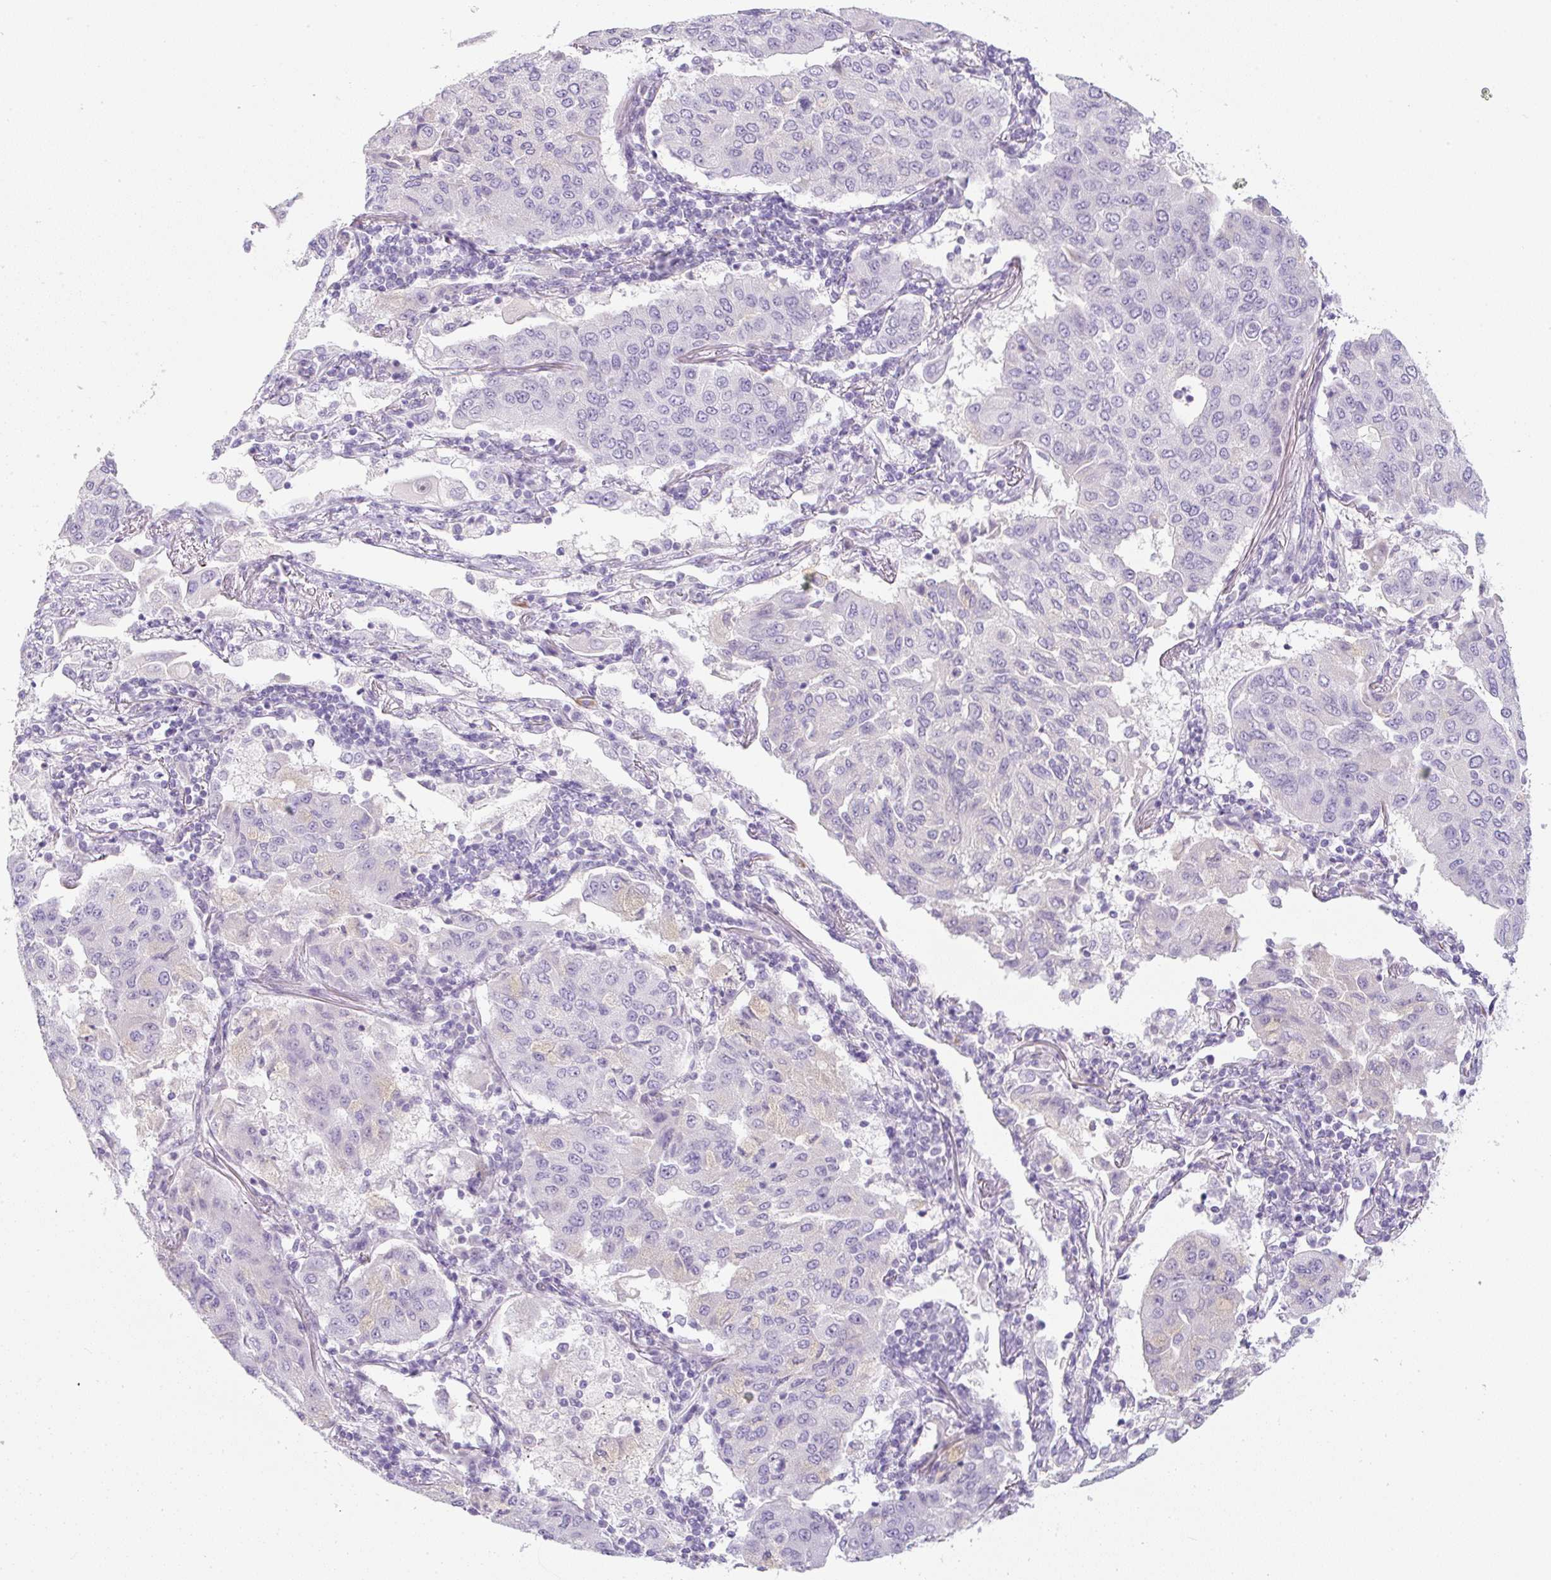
{"staining": {"intensity": "negative", "quantity": "none", "location": "none"}, "tissue": "lung cancer", "cell_type": "Tumor cells", "image_type": "cancer", "snomed": [{"axis": "morphology", "description": "Squamous cell carcinoma, NOS"}, {"axis": "topography", "description": "Lung"}], "caption": "A histopathology image of human lung cancer (squamous cell carcinoma) is negative for staining in tumor cells. Nuclei are stained in blue.", "gene": "FGFBP3", "patient": {"sex": "male", "age": 74}}